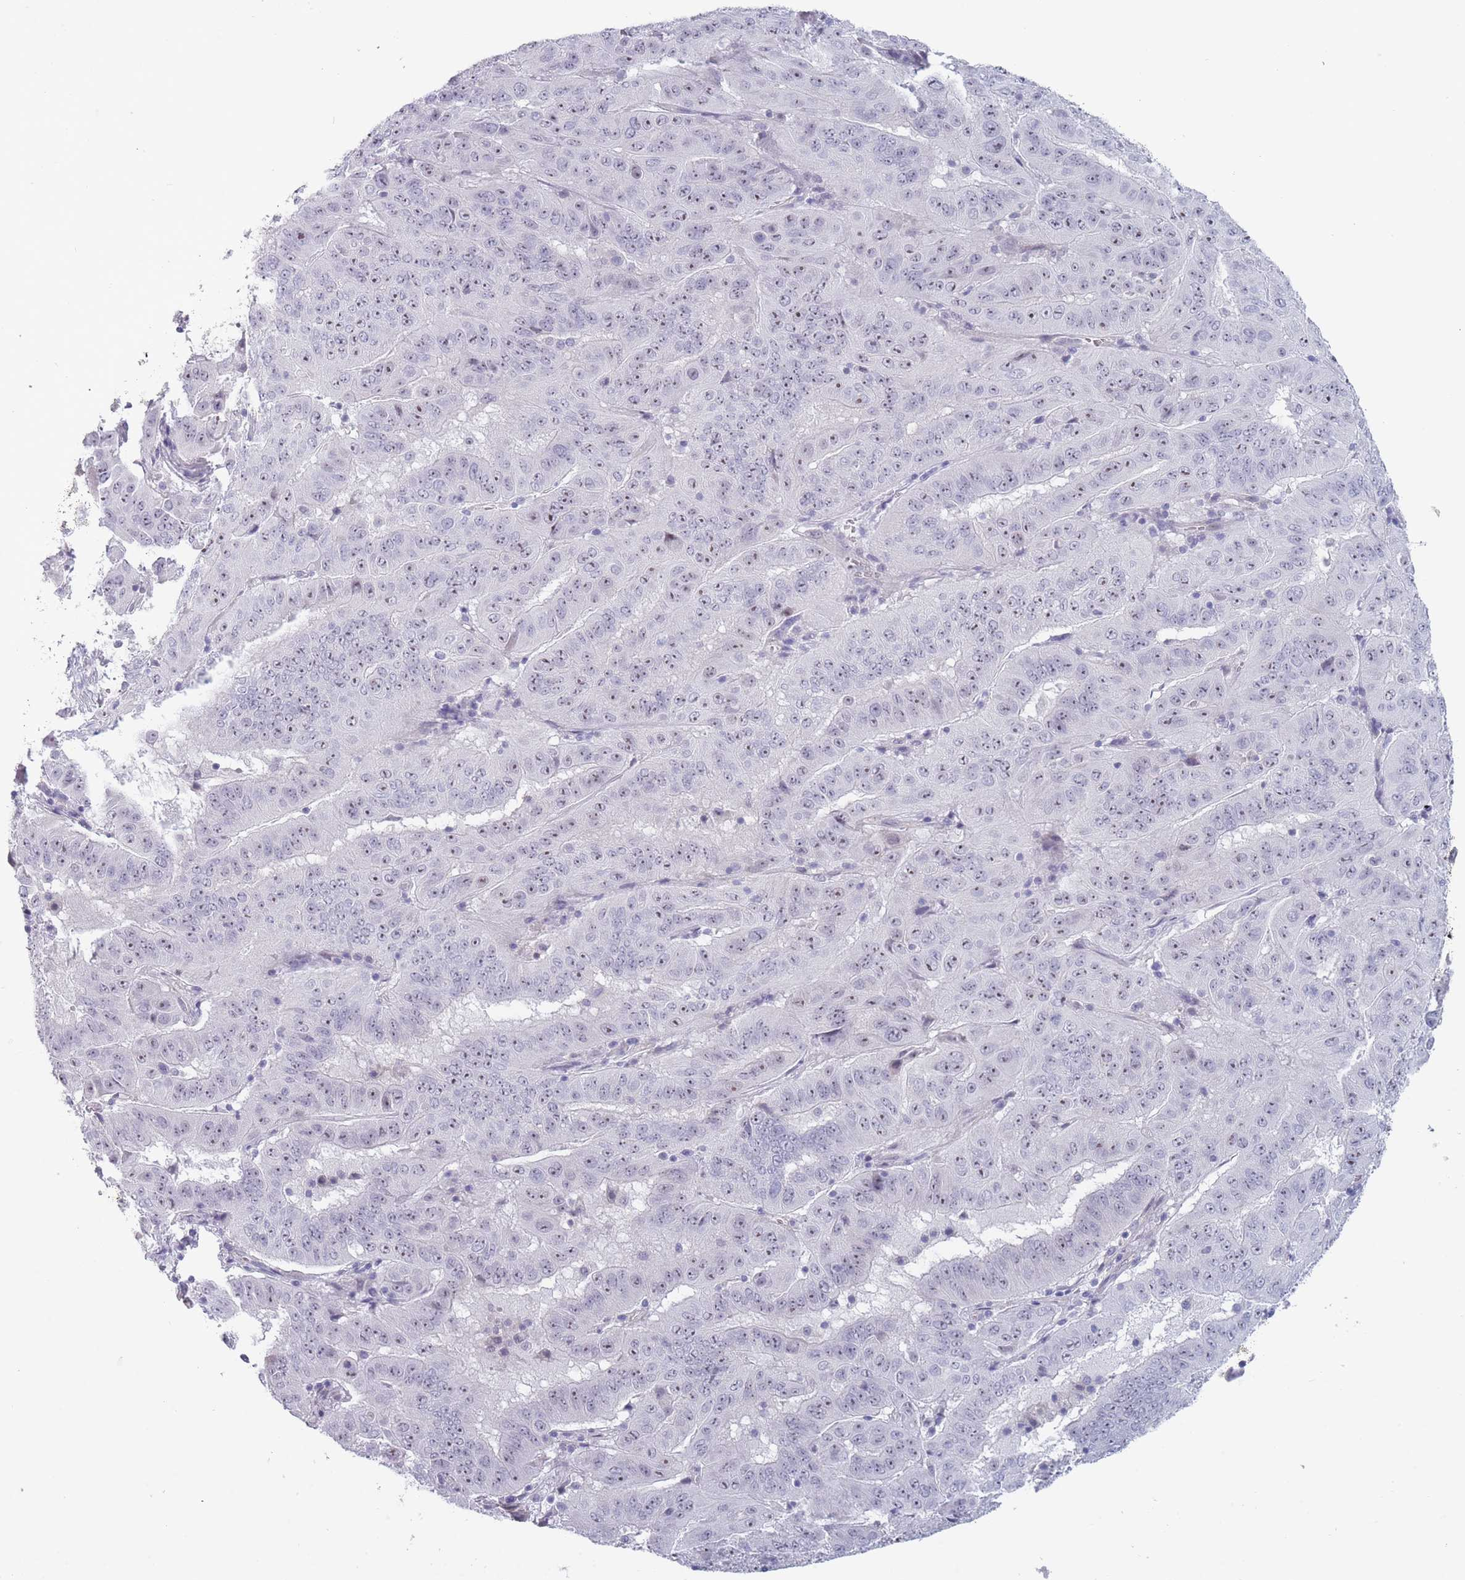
{"staining": {"intensity": "moderate", "quantity": "25%-75%", "location": "nuclear"}, "tissue": "pancreatic cancer", "cell_type": "Tumor cells", "image_type": "cancer", "snomed": [{"axis": "morphology", "description": "Adenocarcinoma, NOS"}, {"axis": "topography", "description": "Pancreas"}], "caption": "An IHC micrograph of neoplastic tissue is shown. Protein staining in brown labels moderate nuclear positivity in pancreatic cancer (adenocarcinoma) within tumor cells.", "gene": "ROS1", "patient": {"sex": "male", "age": 63}}